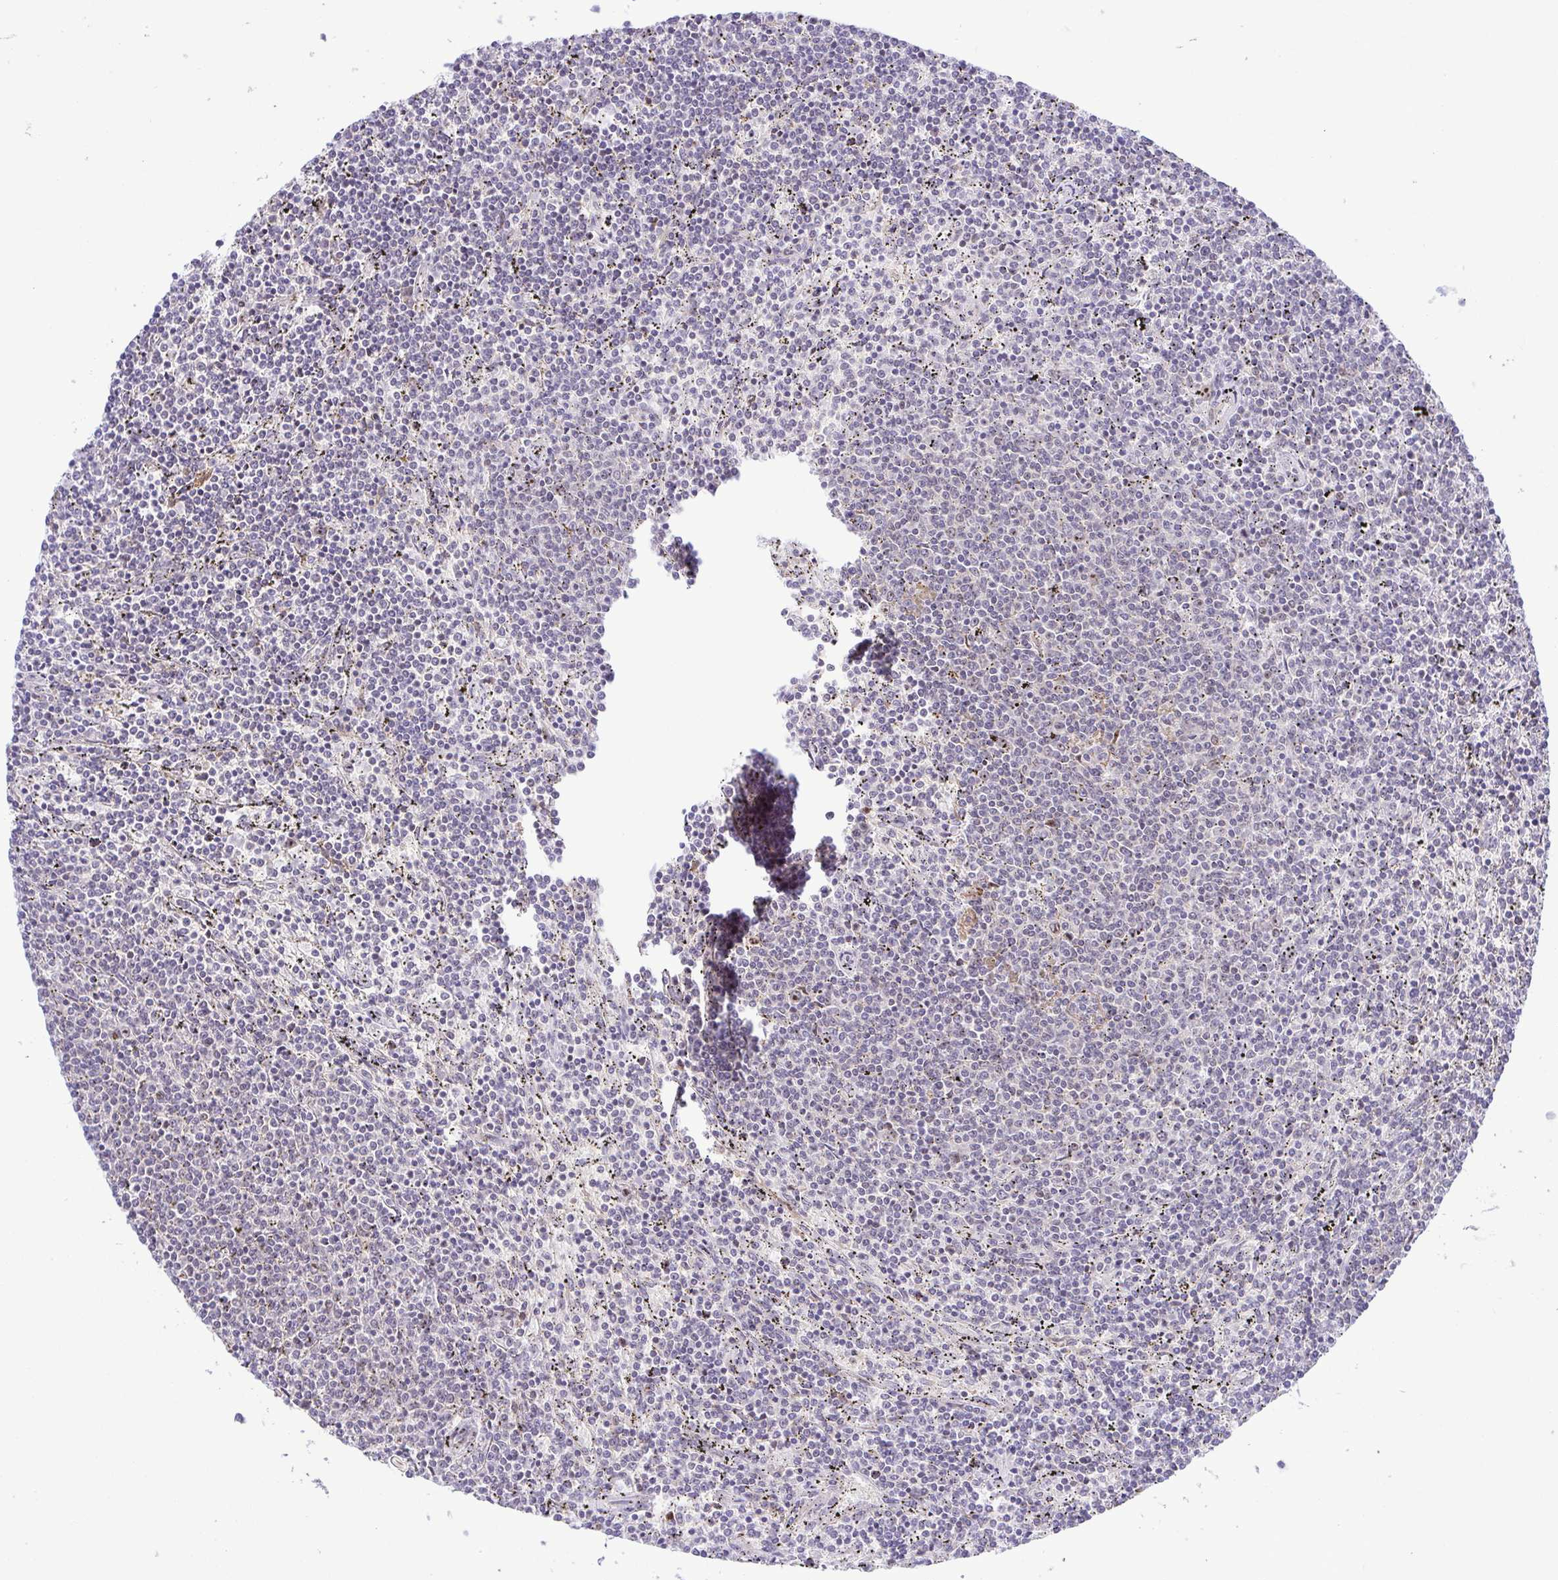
{"staining": {"intensity": "negative", "quantity": "none", "location": "none"}, "tissue": "lymphoma", "cell_type": "Tumor cells", "image_type": "cancer", "snomed": [{"axis": "morphology", "description": "Malignant lymphoma, non-Hodgkin's type, Low grade"}, {"axis": "topography", "description": "Spleen"}], "caption": "Micrograph shows no protein staining in tumor cells of low-grade malignant lymphoma, non-Hodgkin's type tissue.", "gene": "RSL24D1", "patient": {"sex": "female", "age": 50}}